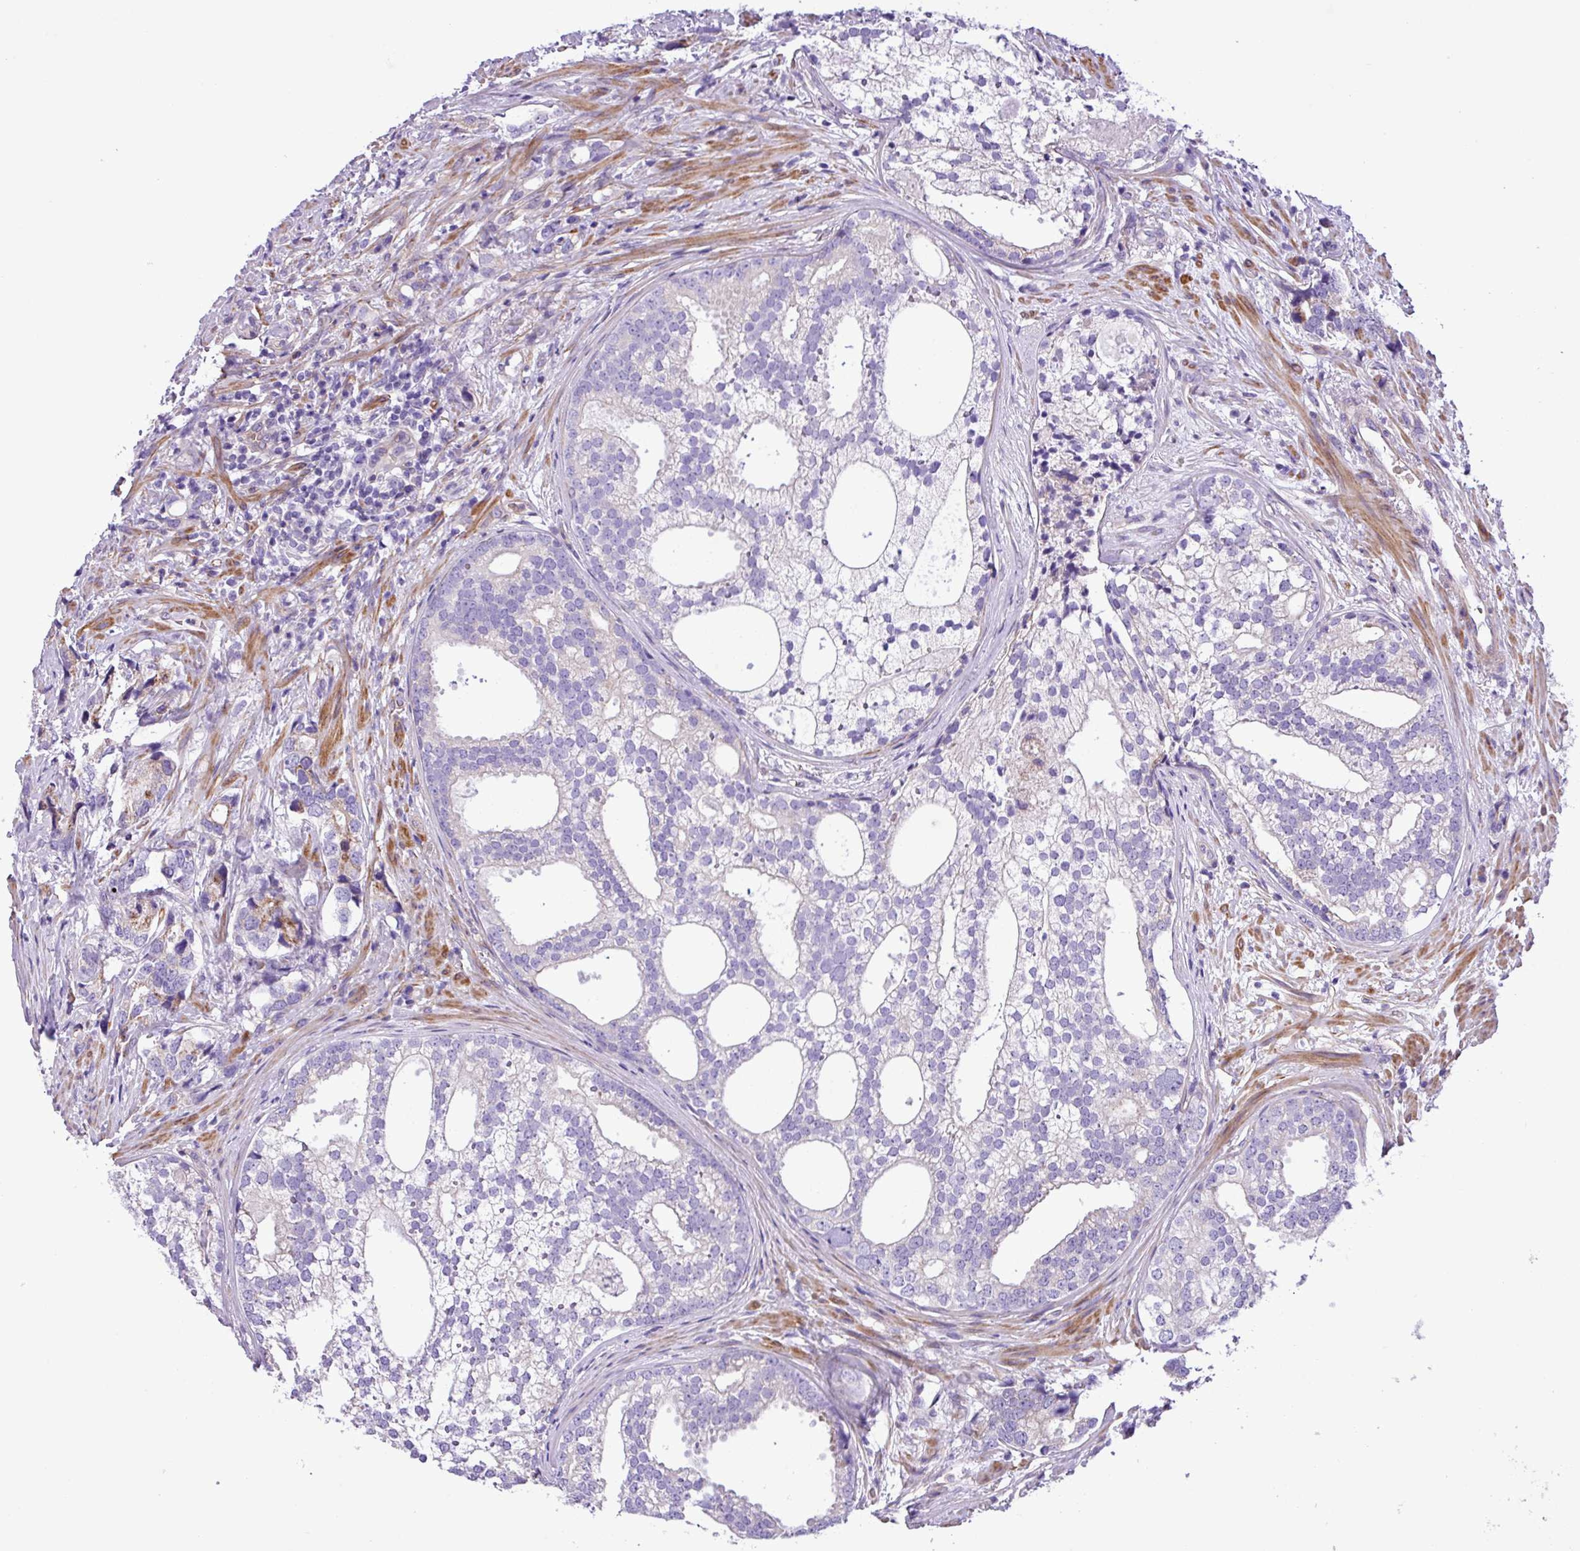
{"staining": {"intensity": "negative", "quantity": "none", "location": "none"}, "tissue": "prostate cancer", "cell_type": "Tumor cells", "image_type": "cancer", "snomed": [{"axis": "morphology", "description": "Adenocarcinoma, High grade"}, {"axis": "topography", "description": "Prostate"}], "caption": "This image is of prostate adenocarcinoma (high-grade) stained with immunohistochemistry (IHC) to label a protein in brown with the nuclei are counter-stained blue. There is no positivity in tumor cells. The staining is performed using DAB (3,3'-diaminobenzidine) brown chromogen with nuclei counter-stained in using hematoxylin.", "gene": "C11orf91", "patient": {"sex": "male", "age": 75}}